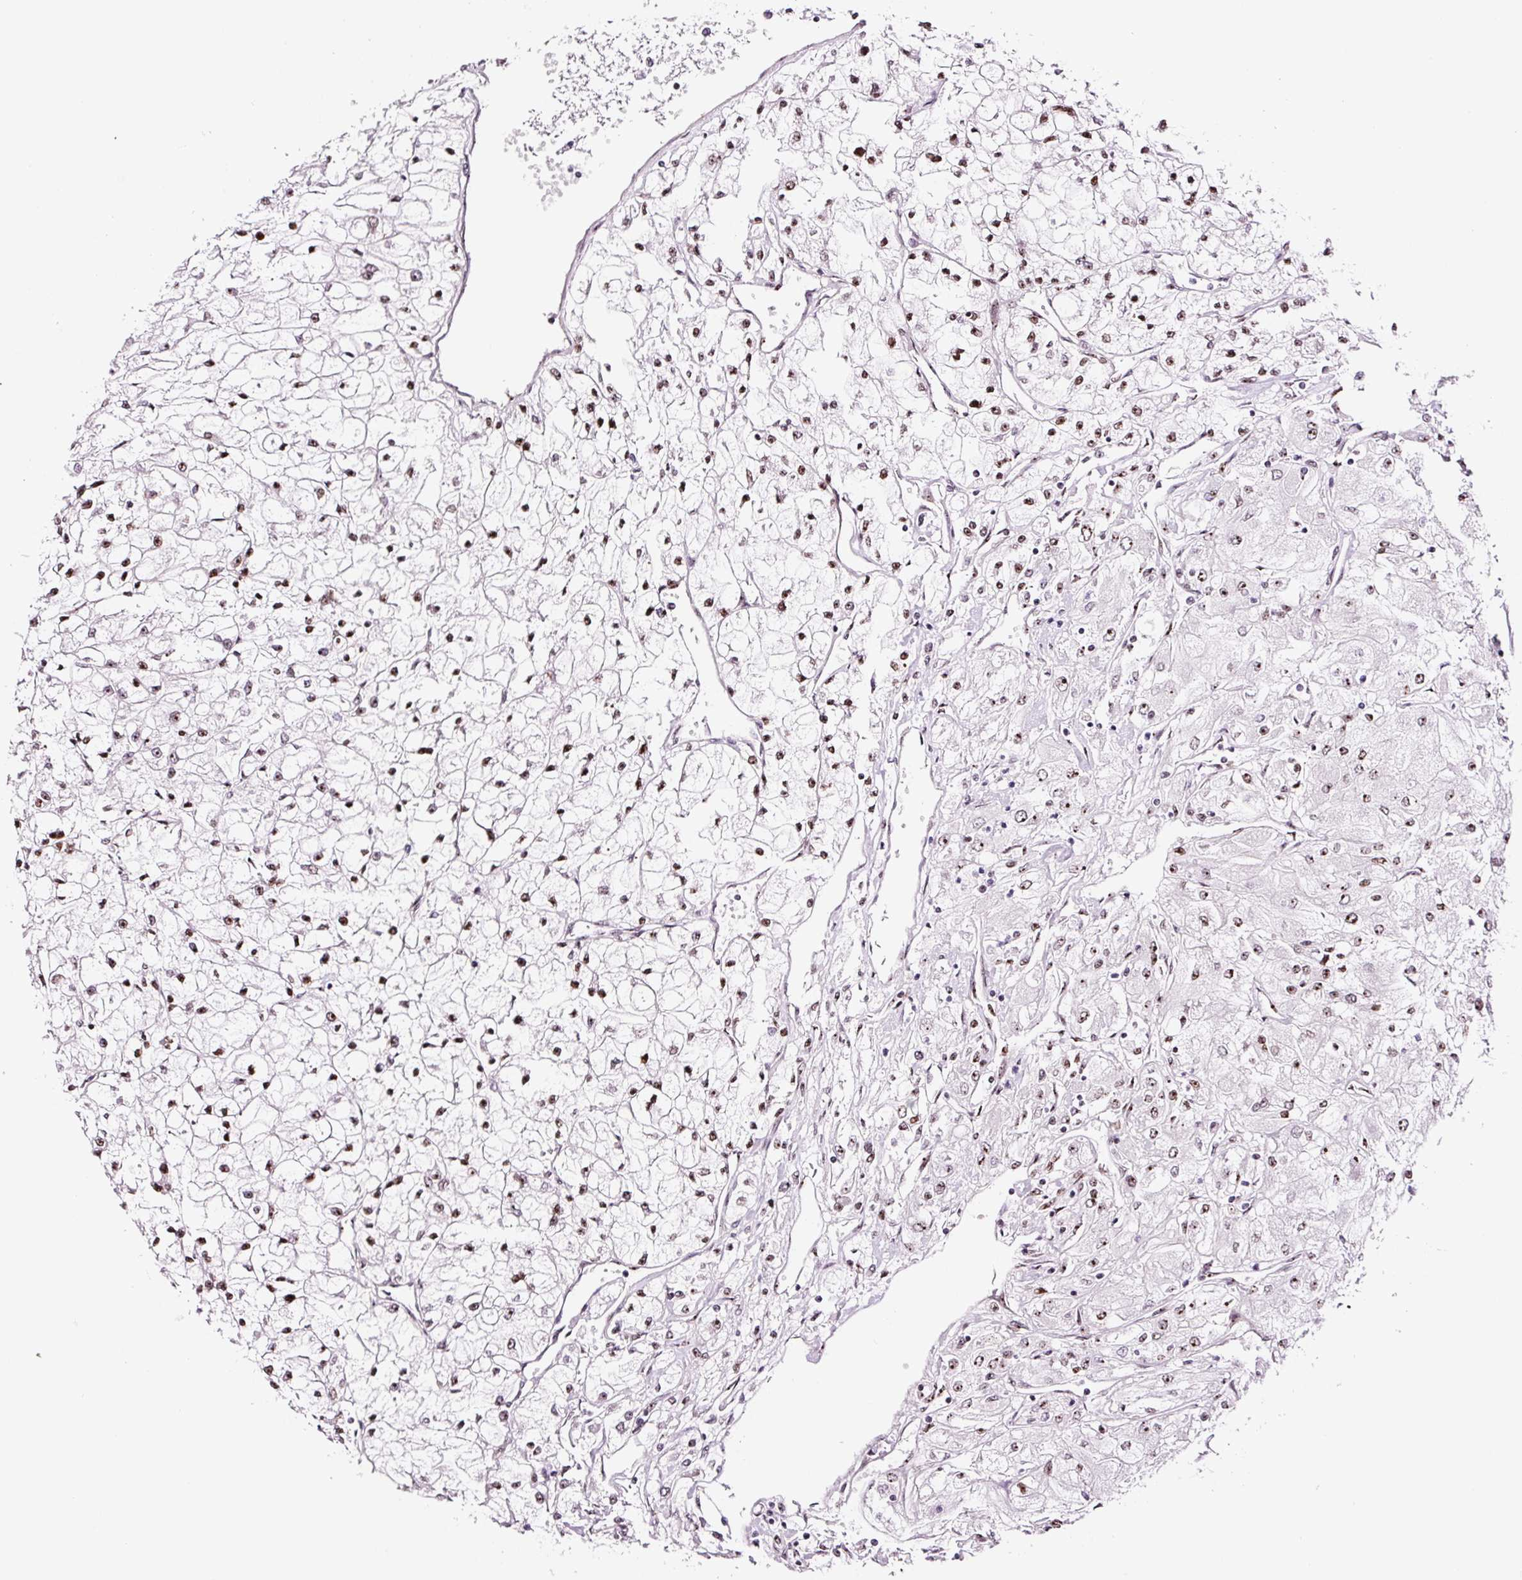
{"staining": {"intensity": "moderate", "quantity": "25%-75%", "location": "nuclear"}, "tissue": "renal cancer", "cell_type": "Tumor cells", "image_type": "cancer", "snomed": [{"axis": "morphology", "description": "Adenocarcinoma, NOS"}, {"axis": "topography", "description": "Kidney"}], "caption": "Immunohistochemistry (IHC) of adenocarcinoma (renal) shows medium levels of moderate nuclear staining in approximately 25%-75% of tumor cells.", "gene": "GNL3", "patient": {"sex": "male", "age": 80}}